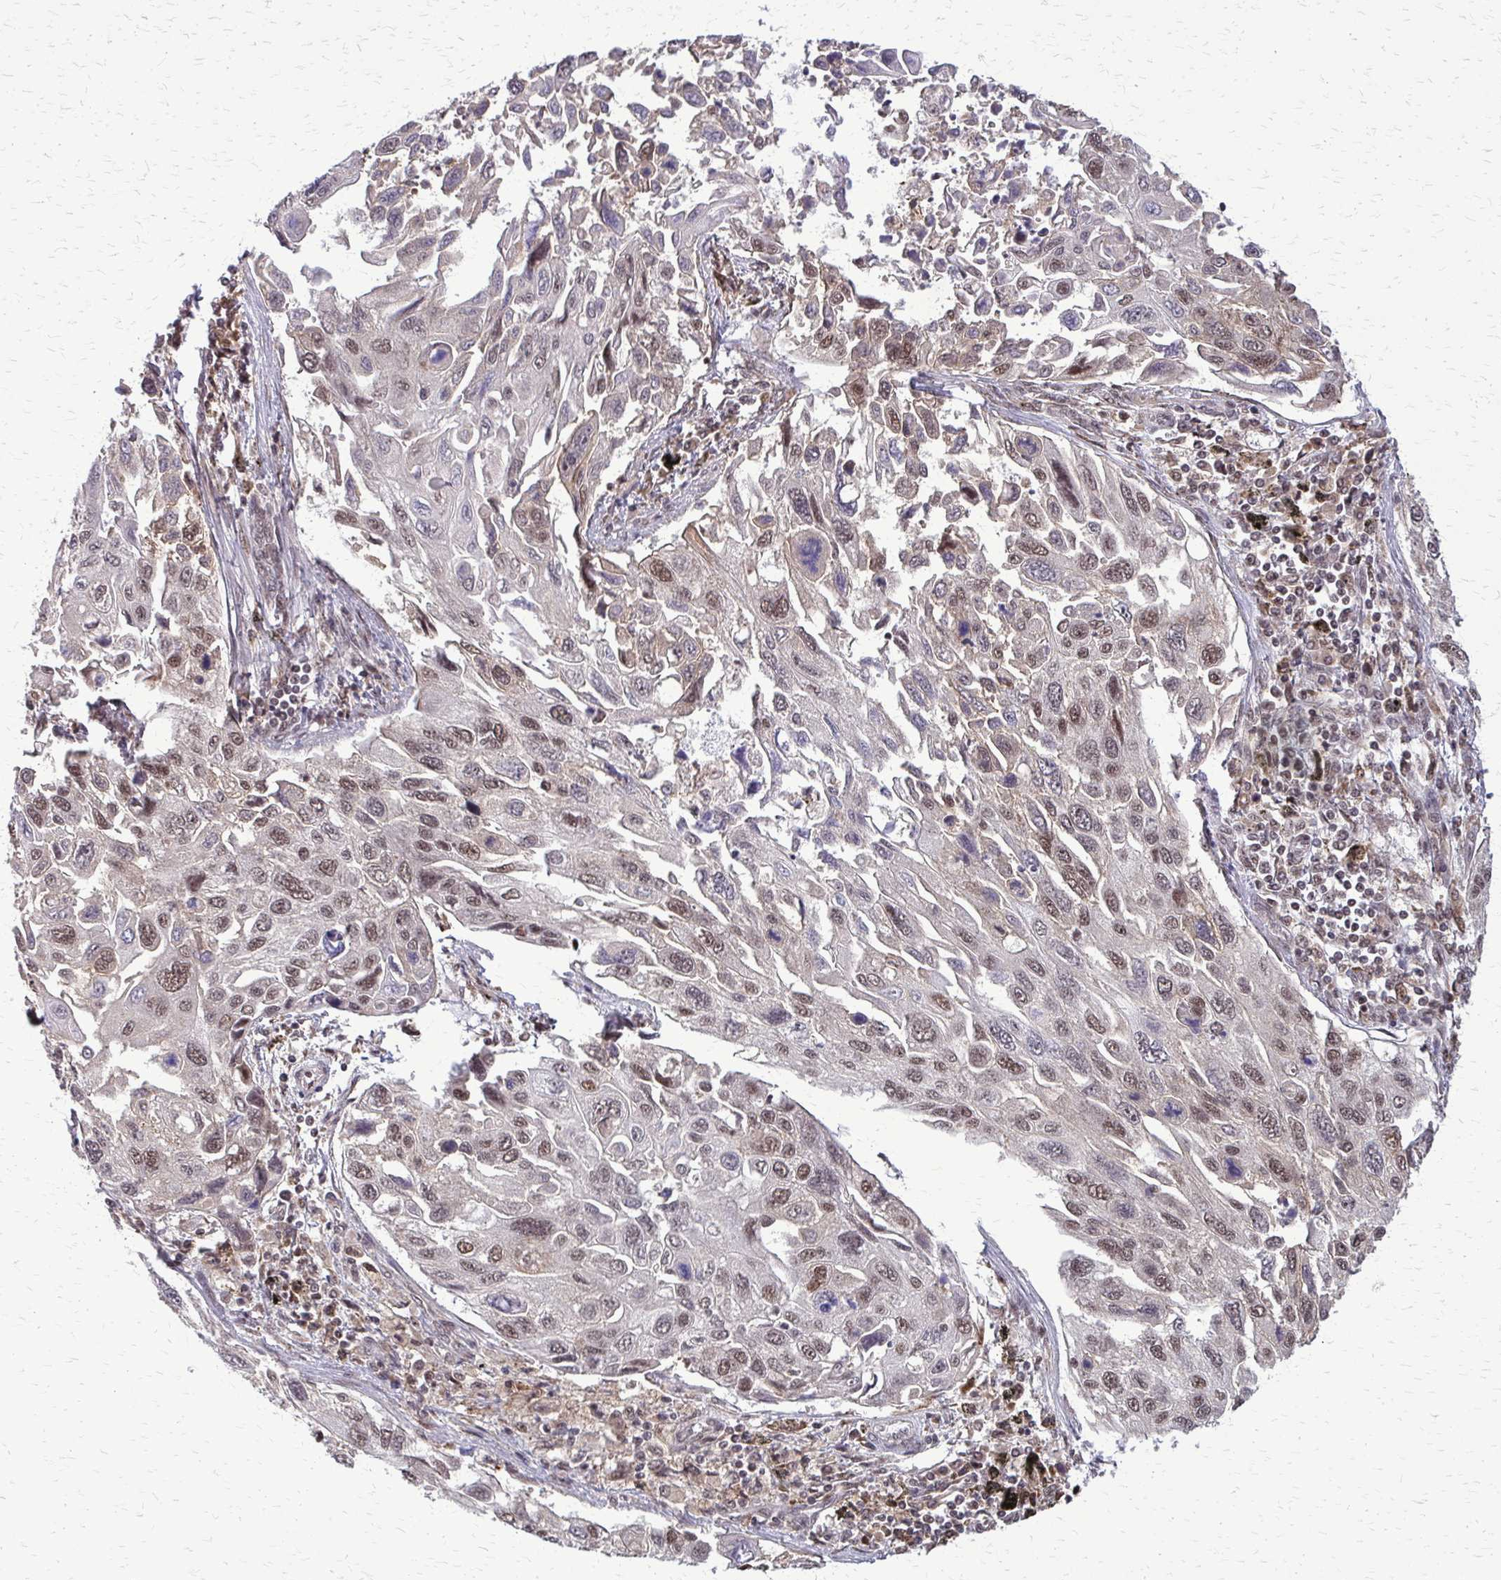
{"staining": {"intensity": "moderate", "quantity": "25%-75%", "location": "nuclear"}, "tissue": "lung cancer", "cell_type": "Tumor cells", "image_type": "cancer", "snomed": [{"axis": "morphology", "description": "Squamous cell carcinoma, NOS"}, {"axis": "topography", "description": "Lung"}], "caption": "Lung cancer stained with a protein marker demonstrates moderate staining in tumor cells.", "gene": "HDAC3", "patient": {"sex": "male", "age": 62}}